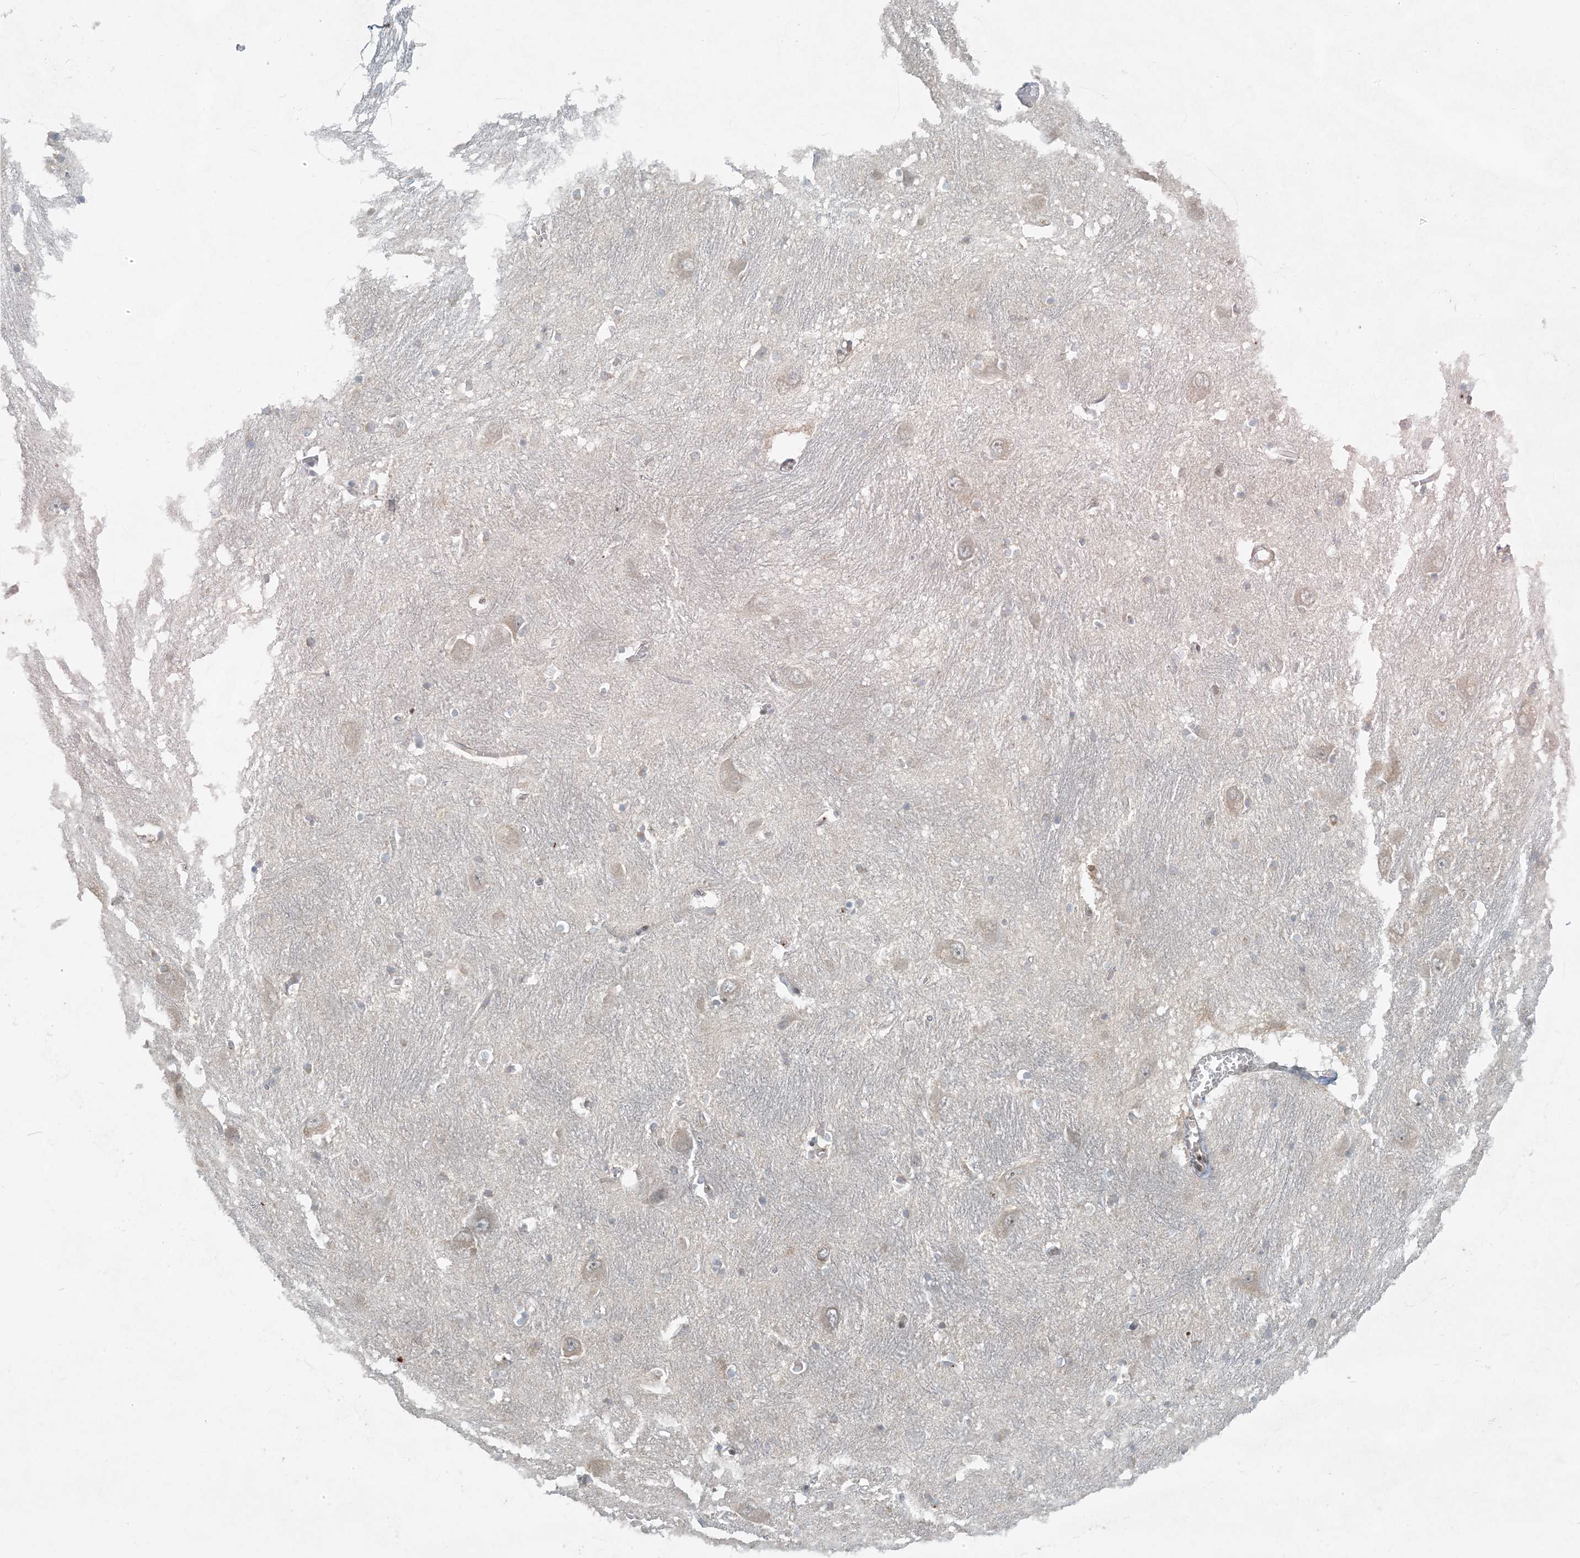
{"staining": {"intensity": "negative", "quantity": "none", "location": "none"}, "tissue": "caudate", "cell_type": "Glial cells", "image_type": "normal", "snomed": [{"axis": "morphology", "description": "Normal tissue, NOS"}, {"axis": "topography", "description": "Lateral ventricle wall"}], "caption": "Immunohistochemistry photomicrograph of normal caudate: caudate stained with DAB (3,3'-diaminobenzidine) reveals no significant protein expression in glial cells. The staining was performed using DAB (3,3'-diaminobenzidine) to visualize the protein expression in brown, while the nuclei were stained in blue with hematoxylin (Magnification: 20x).", "gene": "HACL1", "patient": {"sex": "male", "age": 37}}